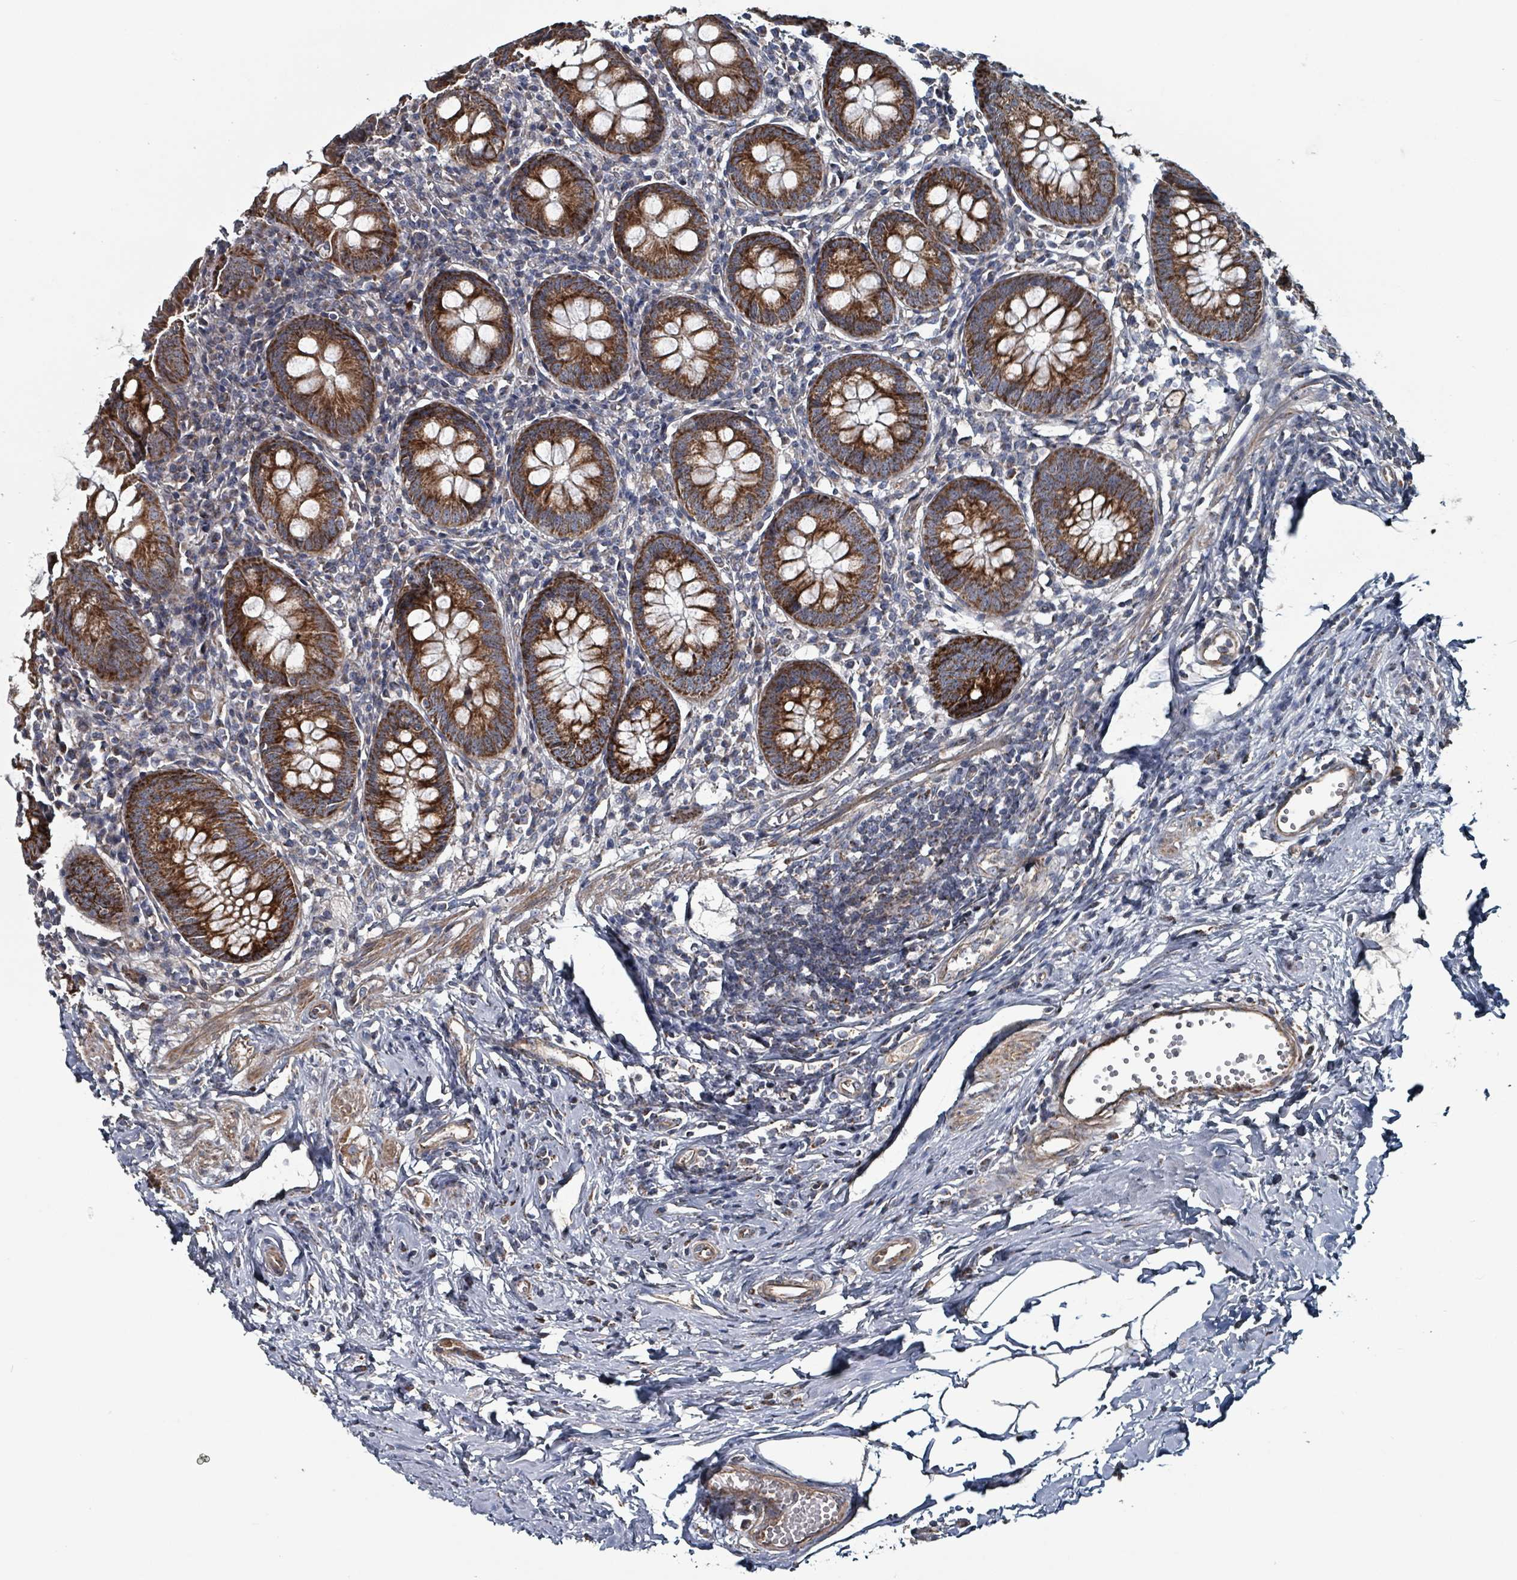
{"staining": {"intensity": "strong", "quantity": ">75%", "location": "cytoplasmic/membranous"}, "tissue": "appendix", "cell_type": "Glandular cells", "image_type": "normal", "snomed": [{"axis": "morphology", "description": "Normal tissue, NOS"}, {"axis": "topography", "description": "Appendix"}], "caption": "Strong cytoplasmic/membranous positivity for a protein is appreciated in approximately >75% of glandular cells of normal appendix using immunohistochemistry (IHC).", "gene": "MRPL4", "patient": {"sex": "female", "age": 54}}